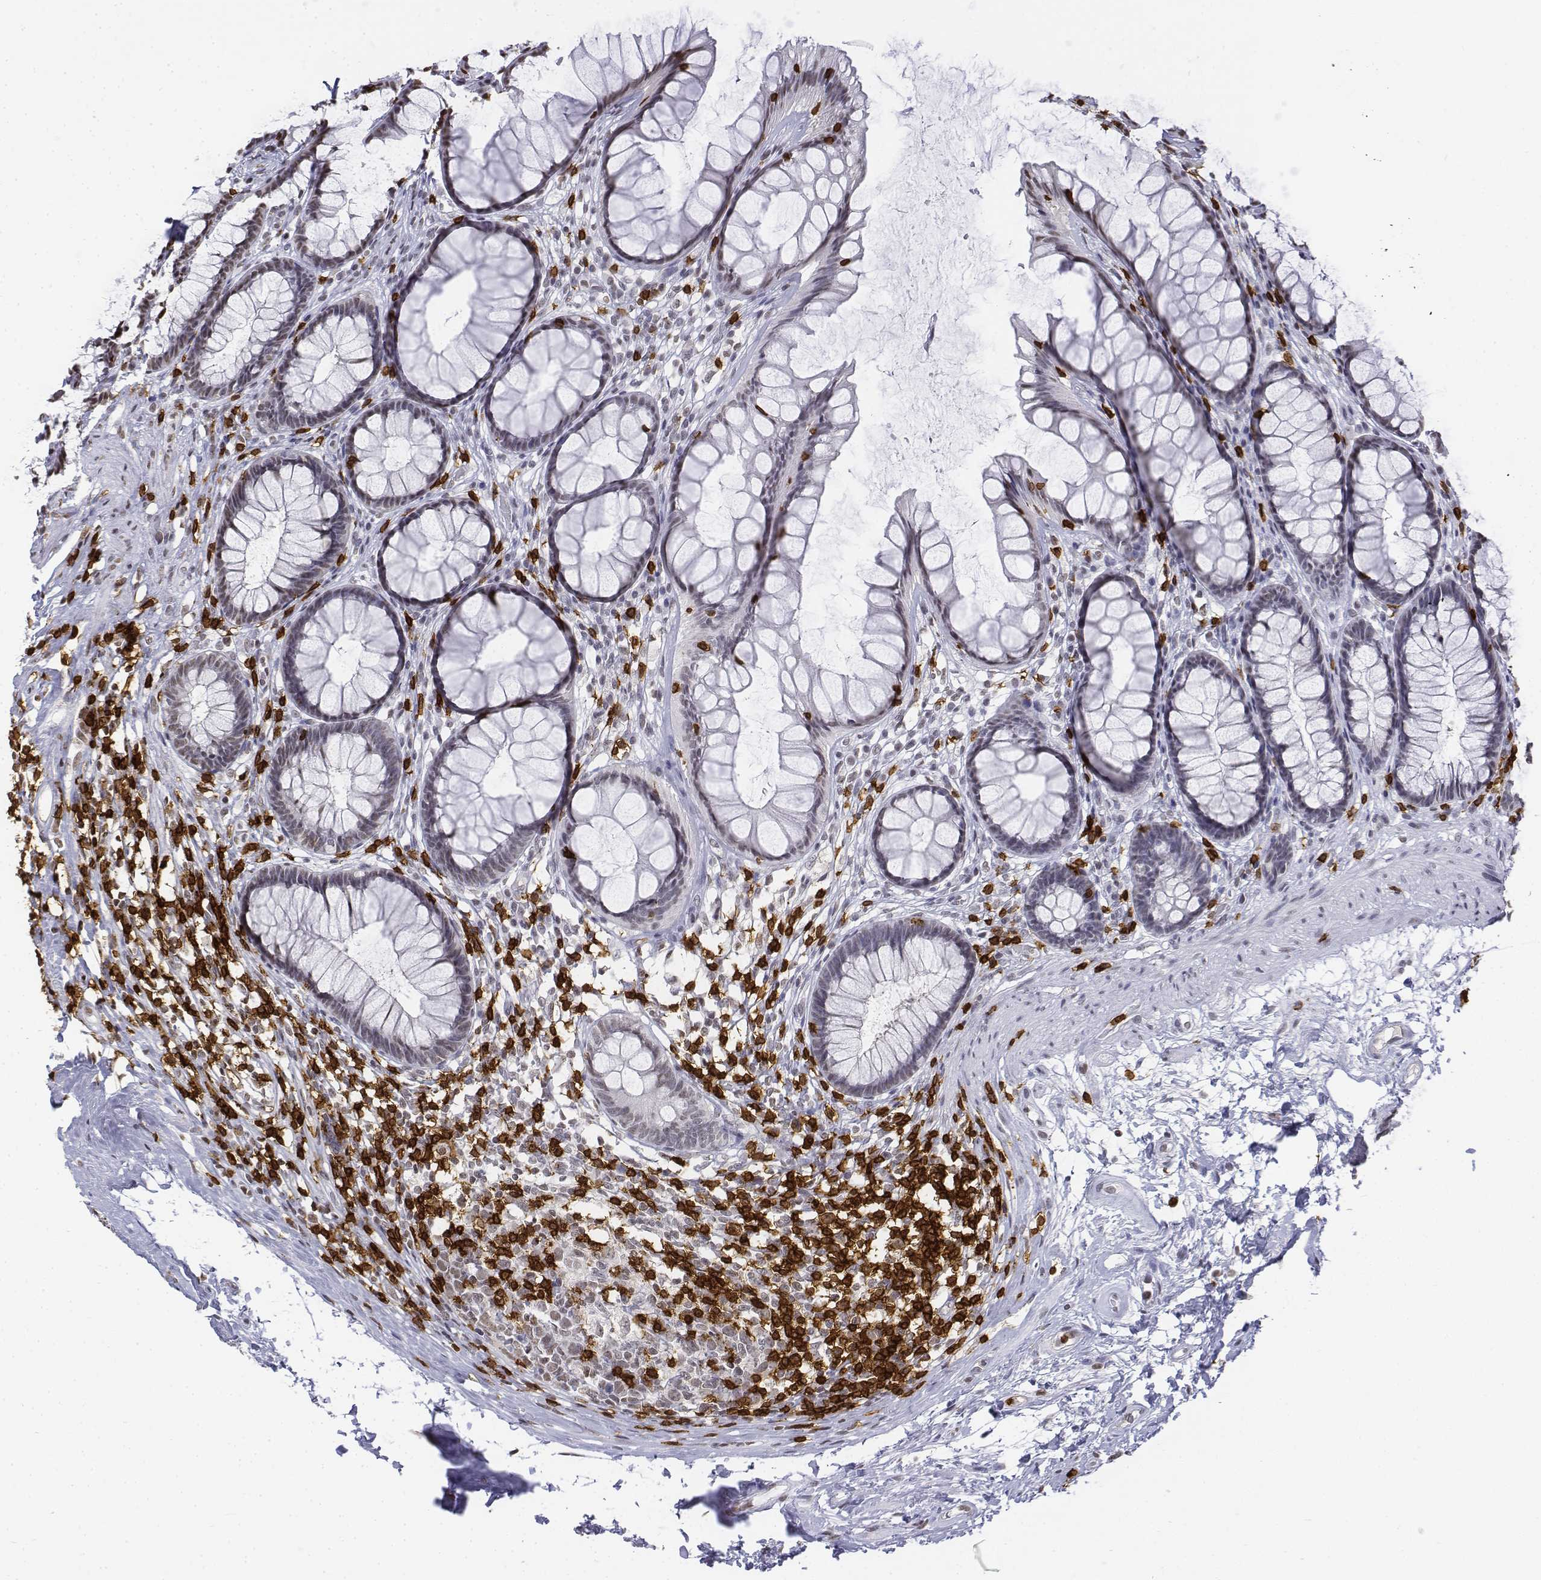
{"staining": {"intensity": "weak", "quantity": "25%-75%", "location": "nuclear"}, "tissue": "rectum", "cell_type": "Glandular cells", "image_type": "normal", "snomed": [{"axis": "morphology", "description": "Normal tissue, NOS"}, {"axis": "topography", "description": "Rectum"}], "caption": "Rectum stained with IHC reveals weak nuclear positivity in about 25%-75% of glandular cells.", "gene": "CD3E", "patient": {"sex": "male", "age": 72}}